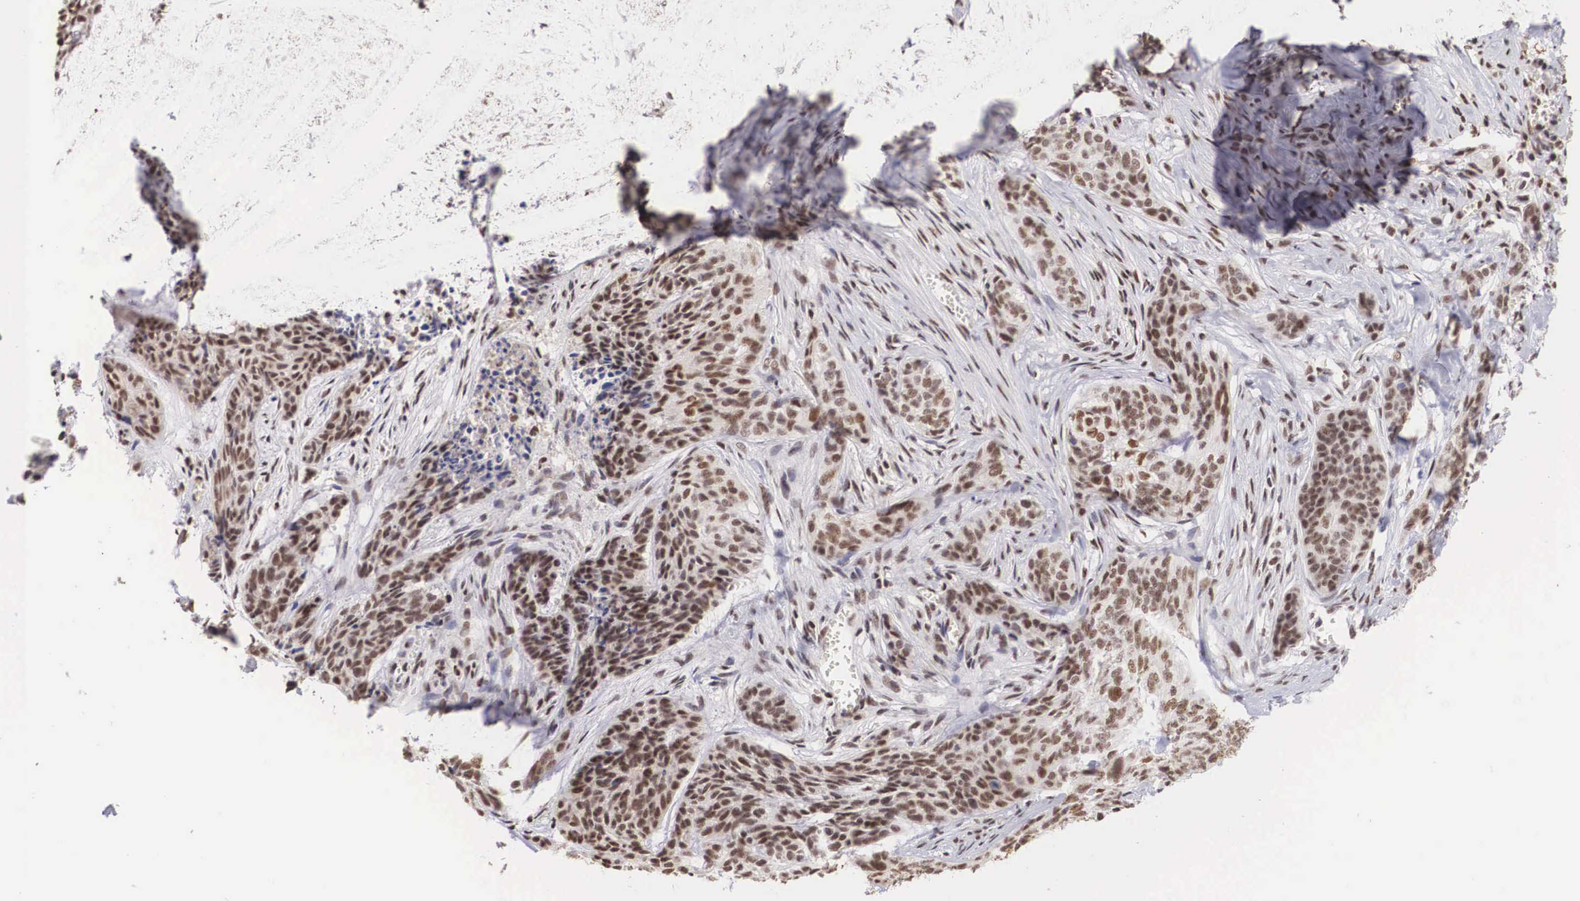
{"staining": {"intensity": "moderate", "quantity": ">75%", "location": "nuclear"}, "tissue": "skin cancer", "cell_type": "Tumor cells", "image_type": "cancer", "snomed": [{"axis": "morphology", "description": "Normal tissue, NOS"}, {"axis": "morphology", "description": "Basal cell carcinoma"}, {"axis": "topography", "description": "Skin"}], "caption": "A histopathology image of skin basal cell carcinoma stained for a protein displays moderate nuclear brown staining in tumor cells.", "gene": "HTATSF1", "patient": {"sex": "female", "age": 65}}